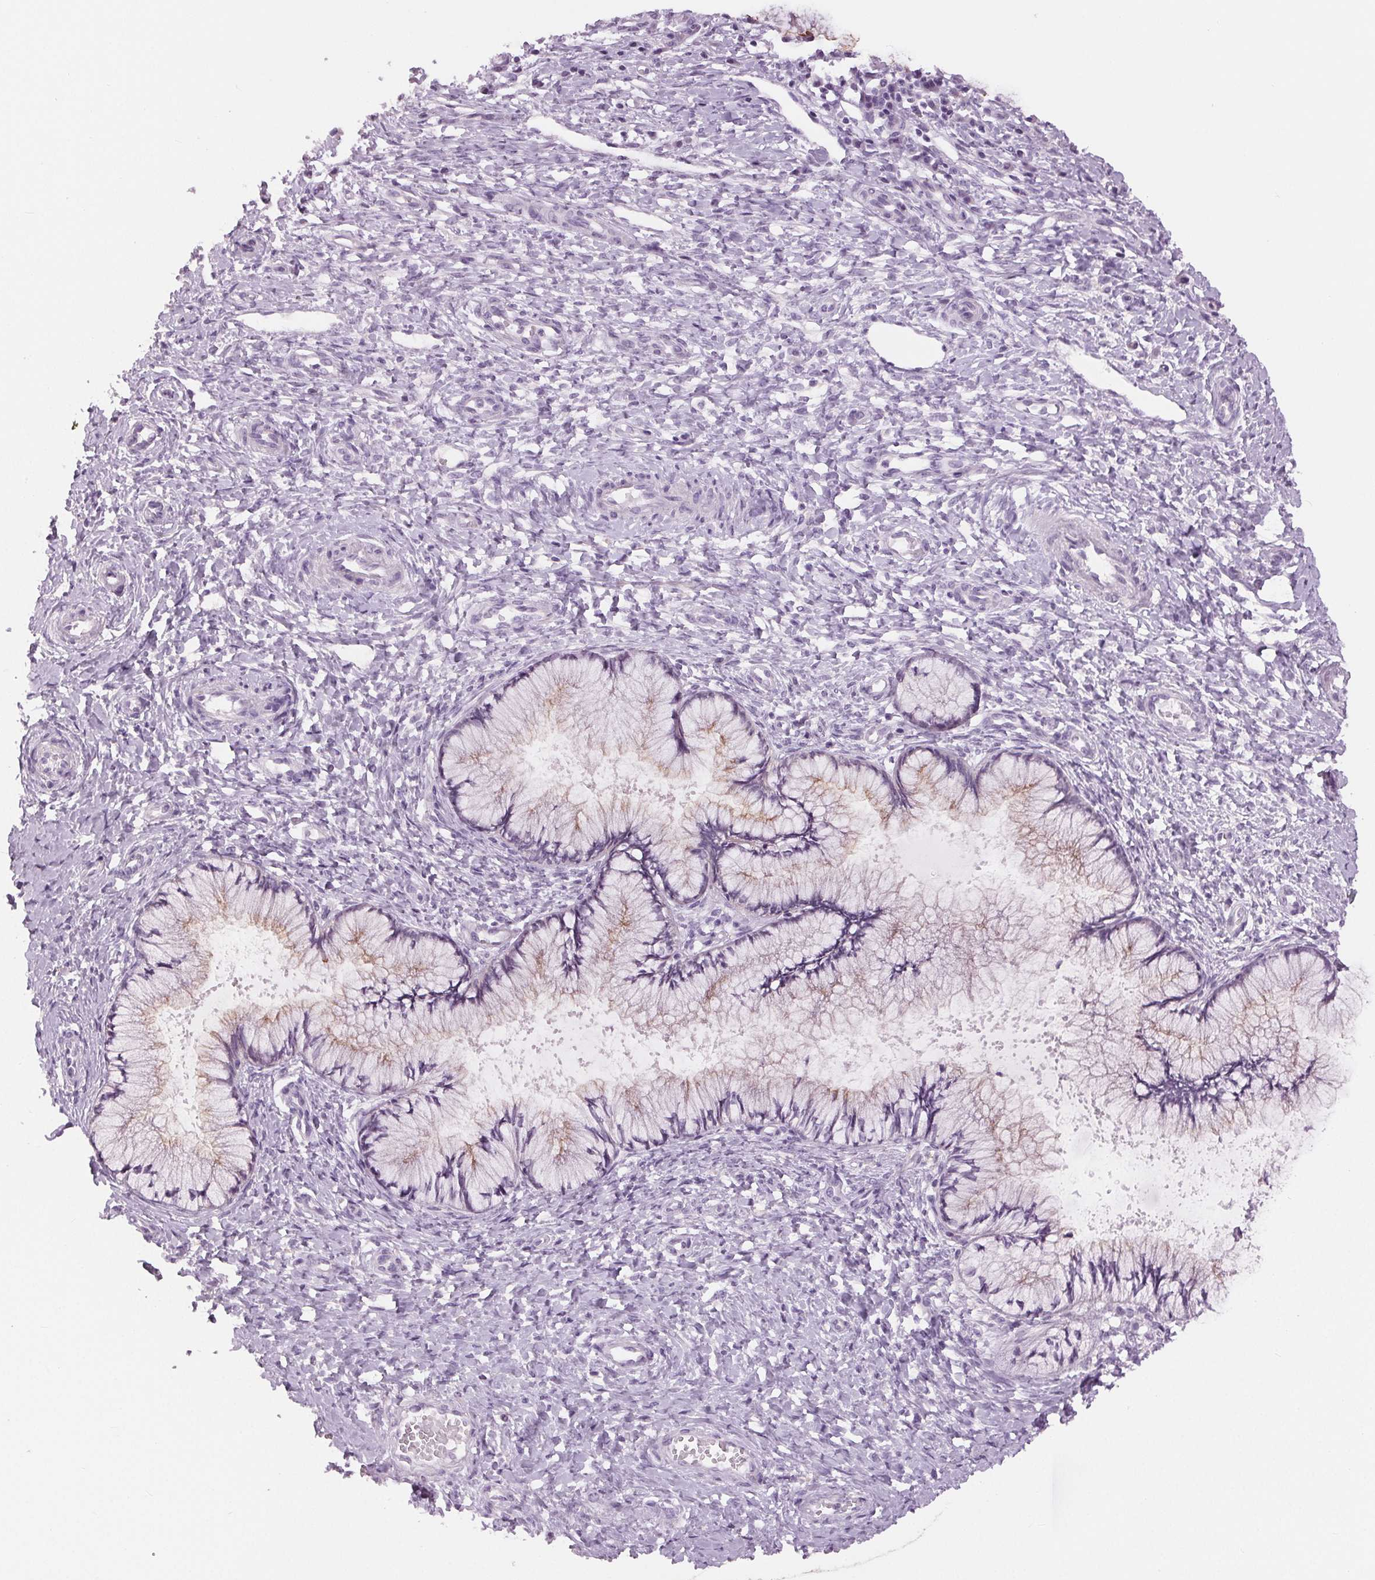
{"staining": {"intensity": "moderate", "quantity": "25%-75%", "location": "cytoplasmic/membranous"}, "tissue": "cervix", "cell_type": "Glandular cells", "image_type": "normal", "snomed": [{"axis": "morphology", "description": "Normal tissue, NOS"}, {"axis": "topography", "description": "Cervix"}], "caption": "Cervix stained with immunohistochemistry exhibits moderate cytoplasmic/membranous expression in approximately 25%-75% of glandular cells.", "gene": "MISP", "patient": {"sex": "female", "age": 37}}